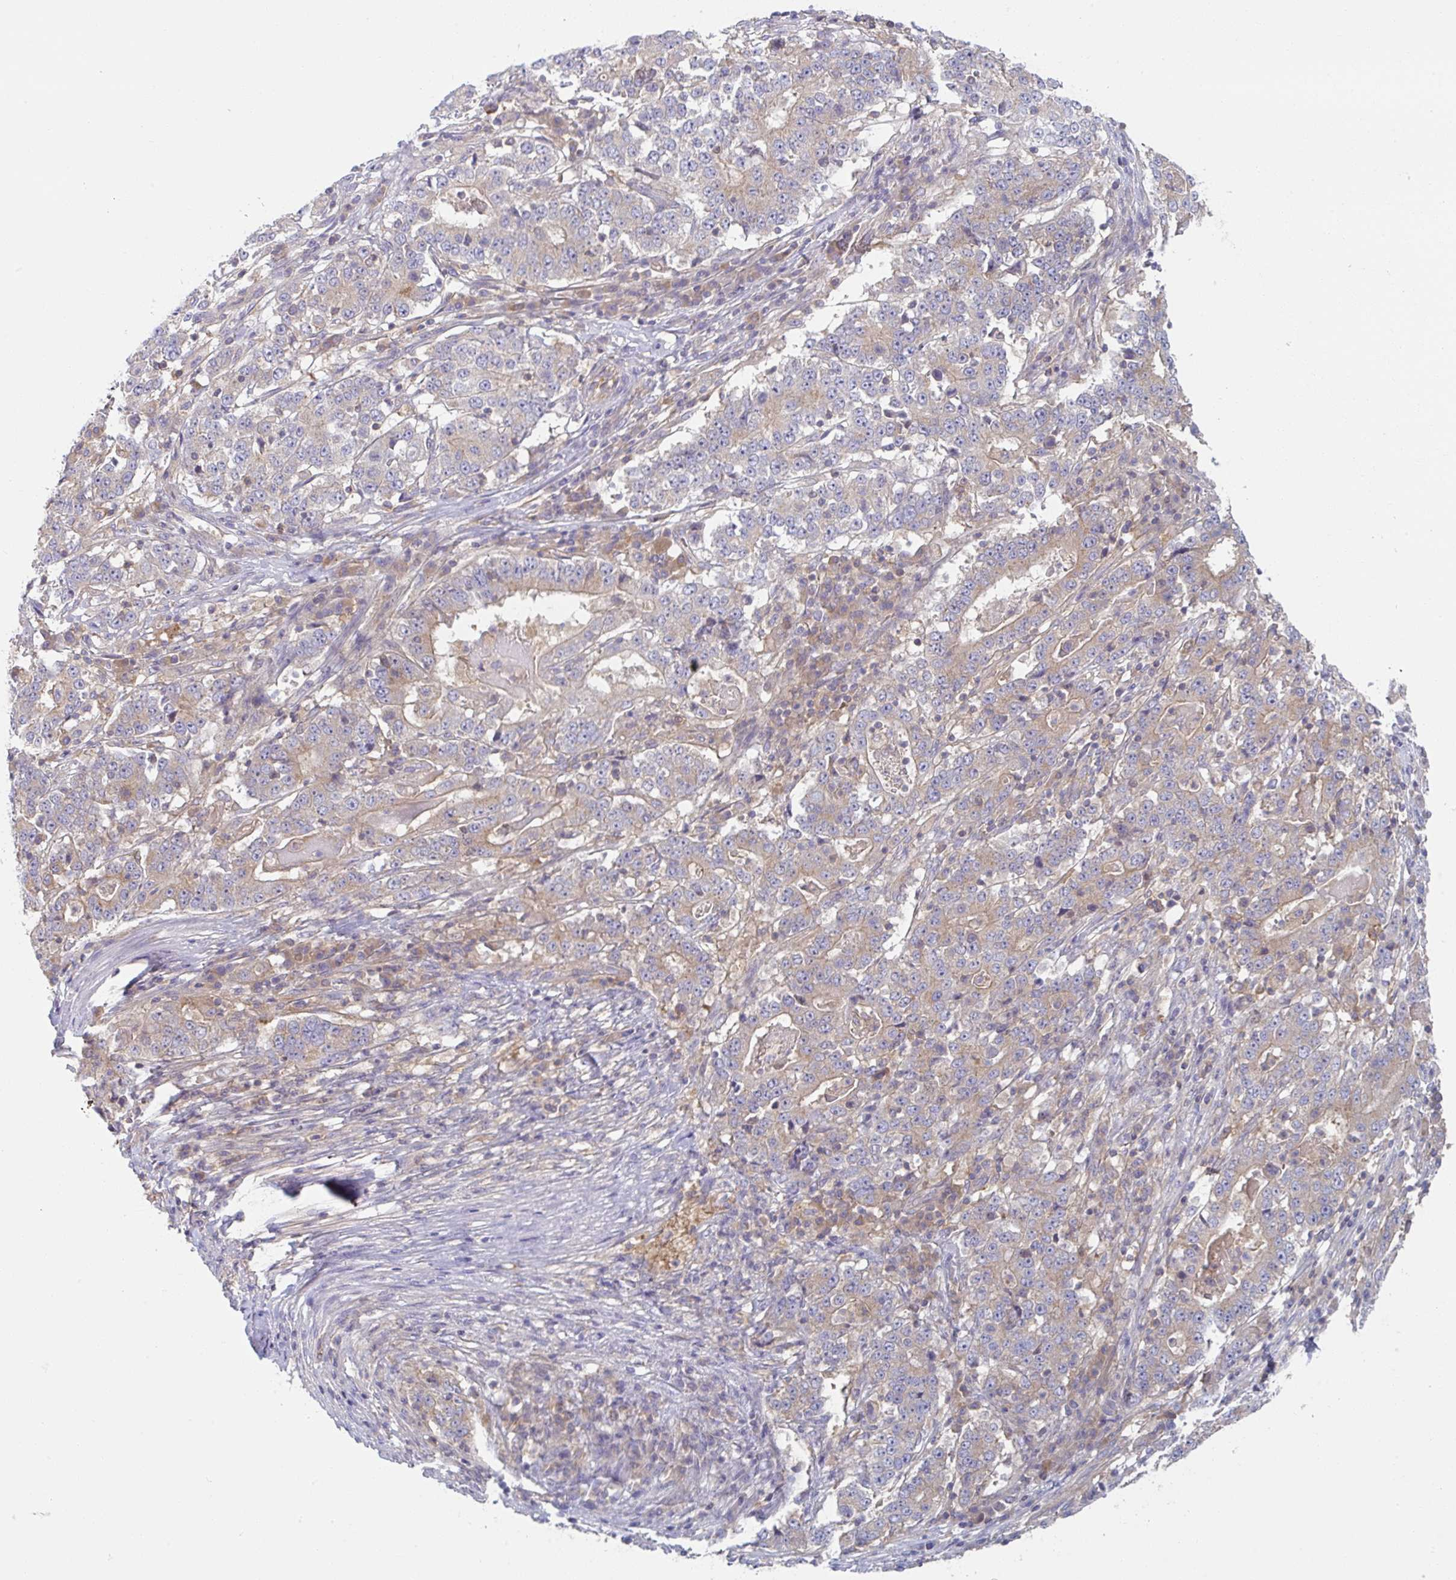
{"staining": {"intensity": "weak", "quantity": "25%-75%", "location": "cytoplasmic/membranous"}, "tissue": "stomach cancer", "cell_type": "Tumor cells", "image_type": "cancer", "snomed": [{"axis": "morphology", "description": "Adenocarcinoma, NOS"}, {"axis": "topography", "description": "Stomach"}], "caption": "High-magnification brightfield microscopy of stomach cancer stained with DAB (3,3'-diaminobenzidine) (brown) and counterstained with hematoxylin (blue). tumor cells exhibit weak cytoplasmic/membranous positivity is seen in approximately25%-75% of cells. Ihc stains the protein of interest in brown and the nuclei are stained blue.", "gene": "AMPD2", "patient": {"sex": "male", "age": 59}}